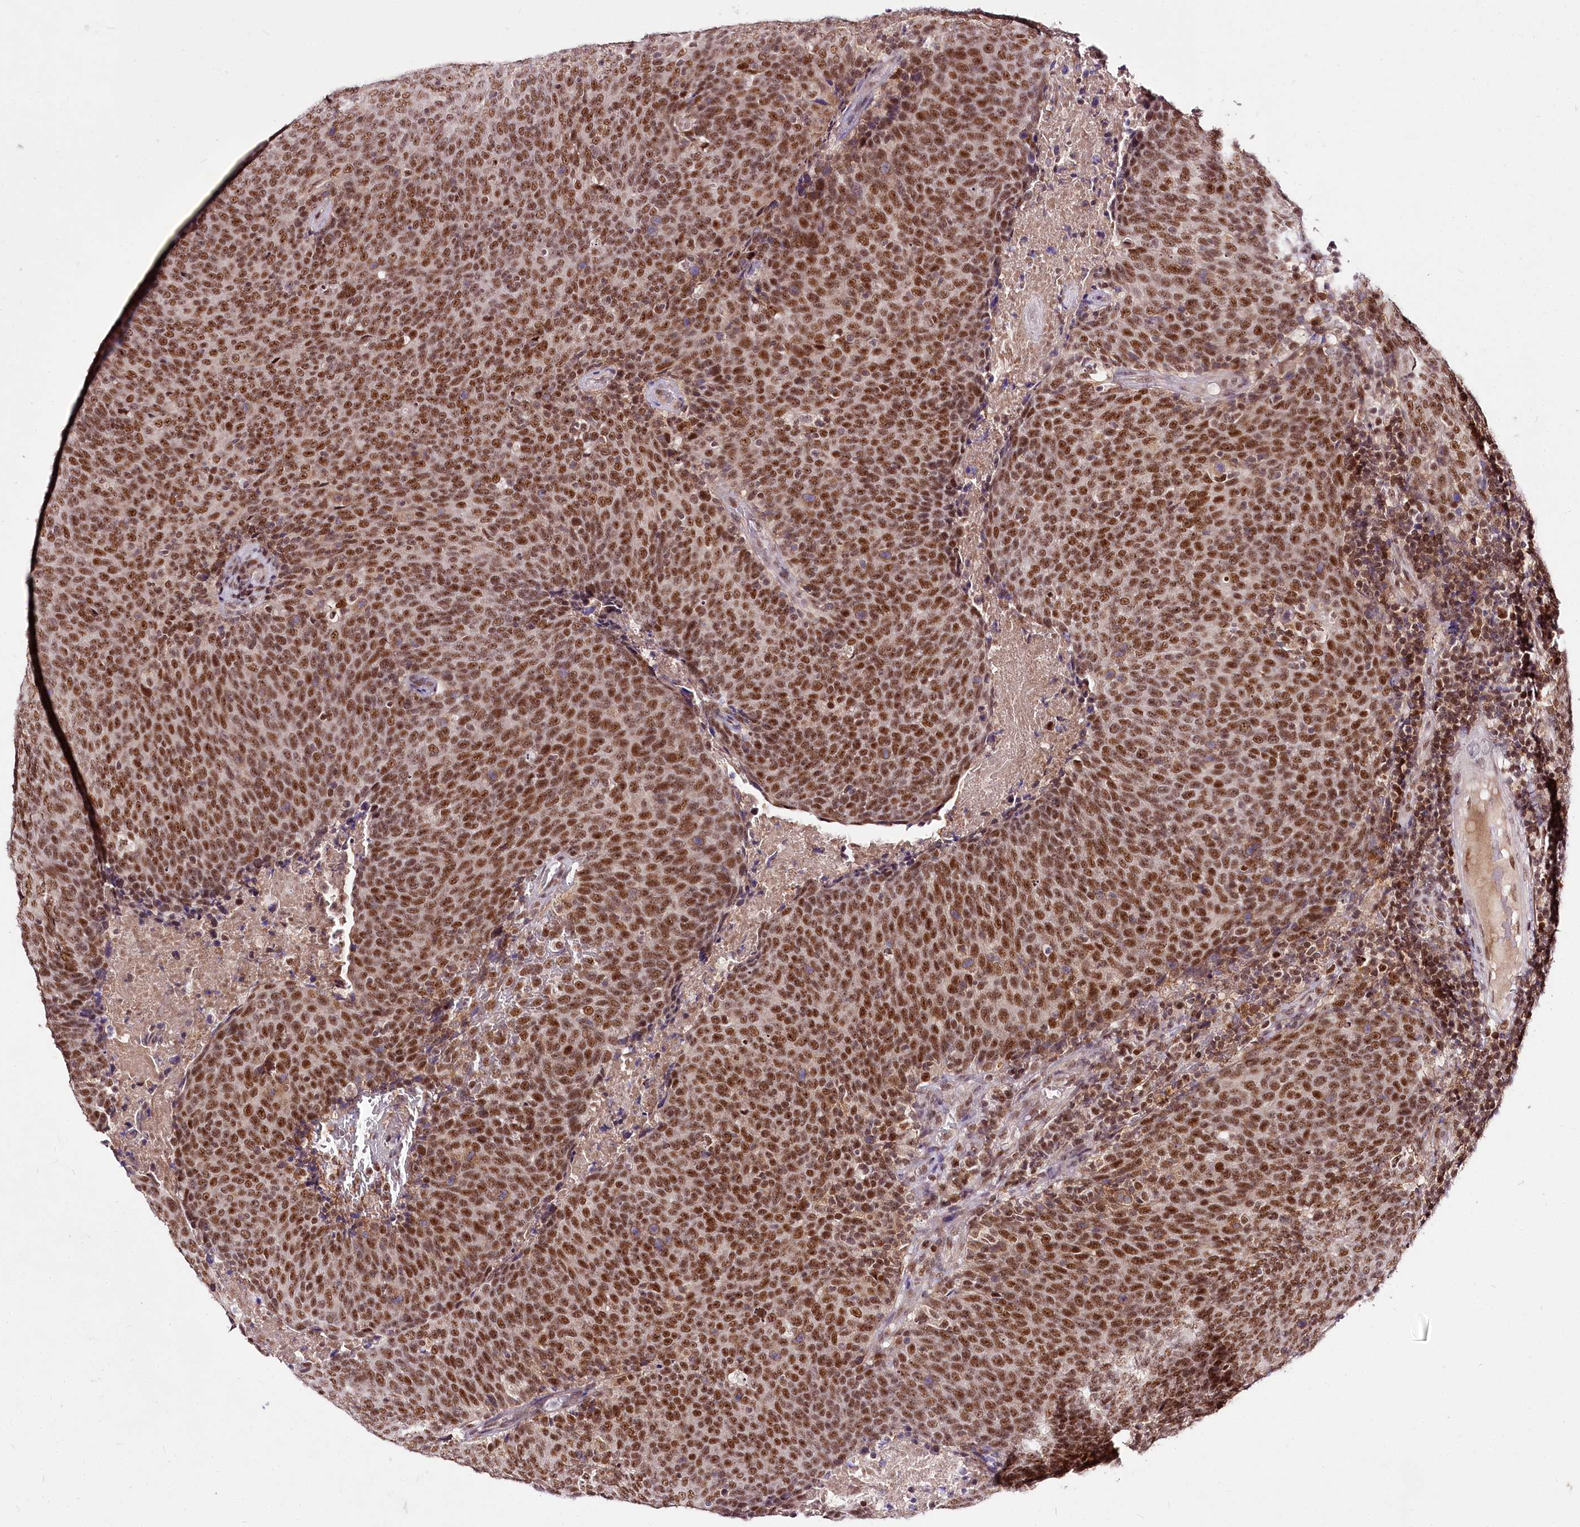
{"staining": {"intensity": "strong", "quantity": ">75%", "location": "nuclear"}, "tissue": "head and neck cancer", "cell_type": "Tumor cells", "image_type": "cancer", "snomed": [{"axis": "morphology", "description": "Squamous cell carcinoma, NOS"}, {"axis": "morphology", "description": "Squamous cell carcinoma, metastatic, NOS"}, {"axis": "topography", "description": "Lymph node"}, {"axis": "topography", "description": "Head-Neck"}], "caption": "Head and neck cancer (squamous cell carcinoma) was stained to show a protein in brown. There is high levels of strong nuclear positivity in about >75% of tumor cells.", "gene": "POLA2", "patient": {"sex": "male", "age": 62}}